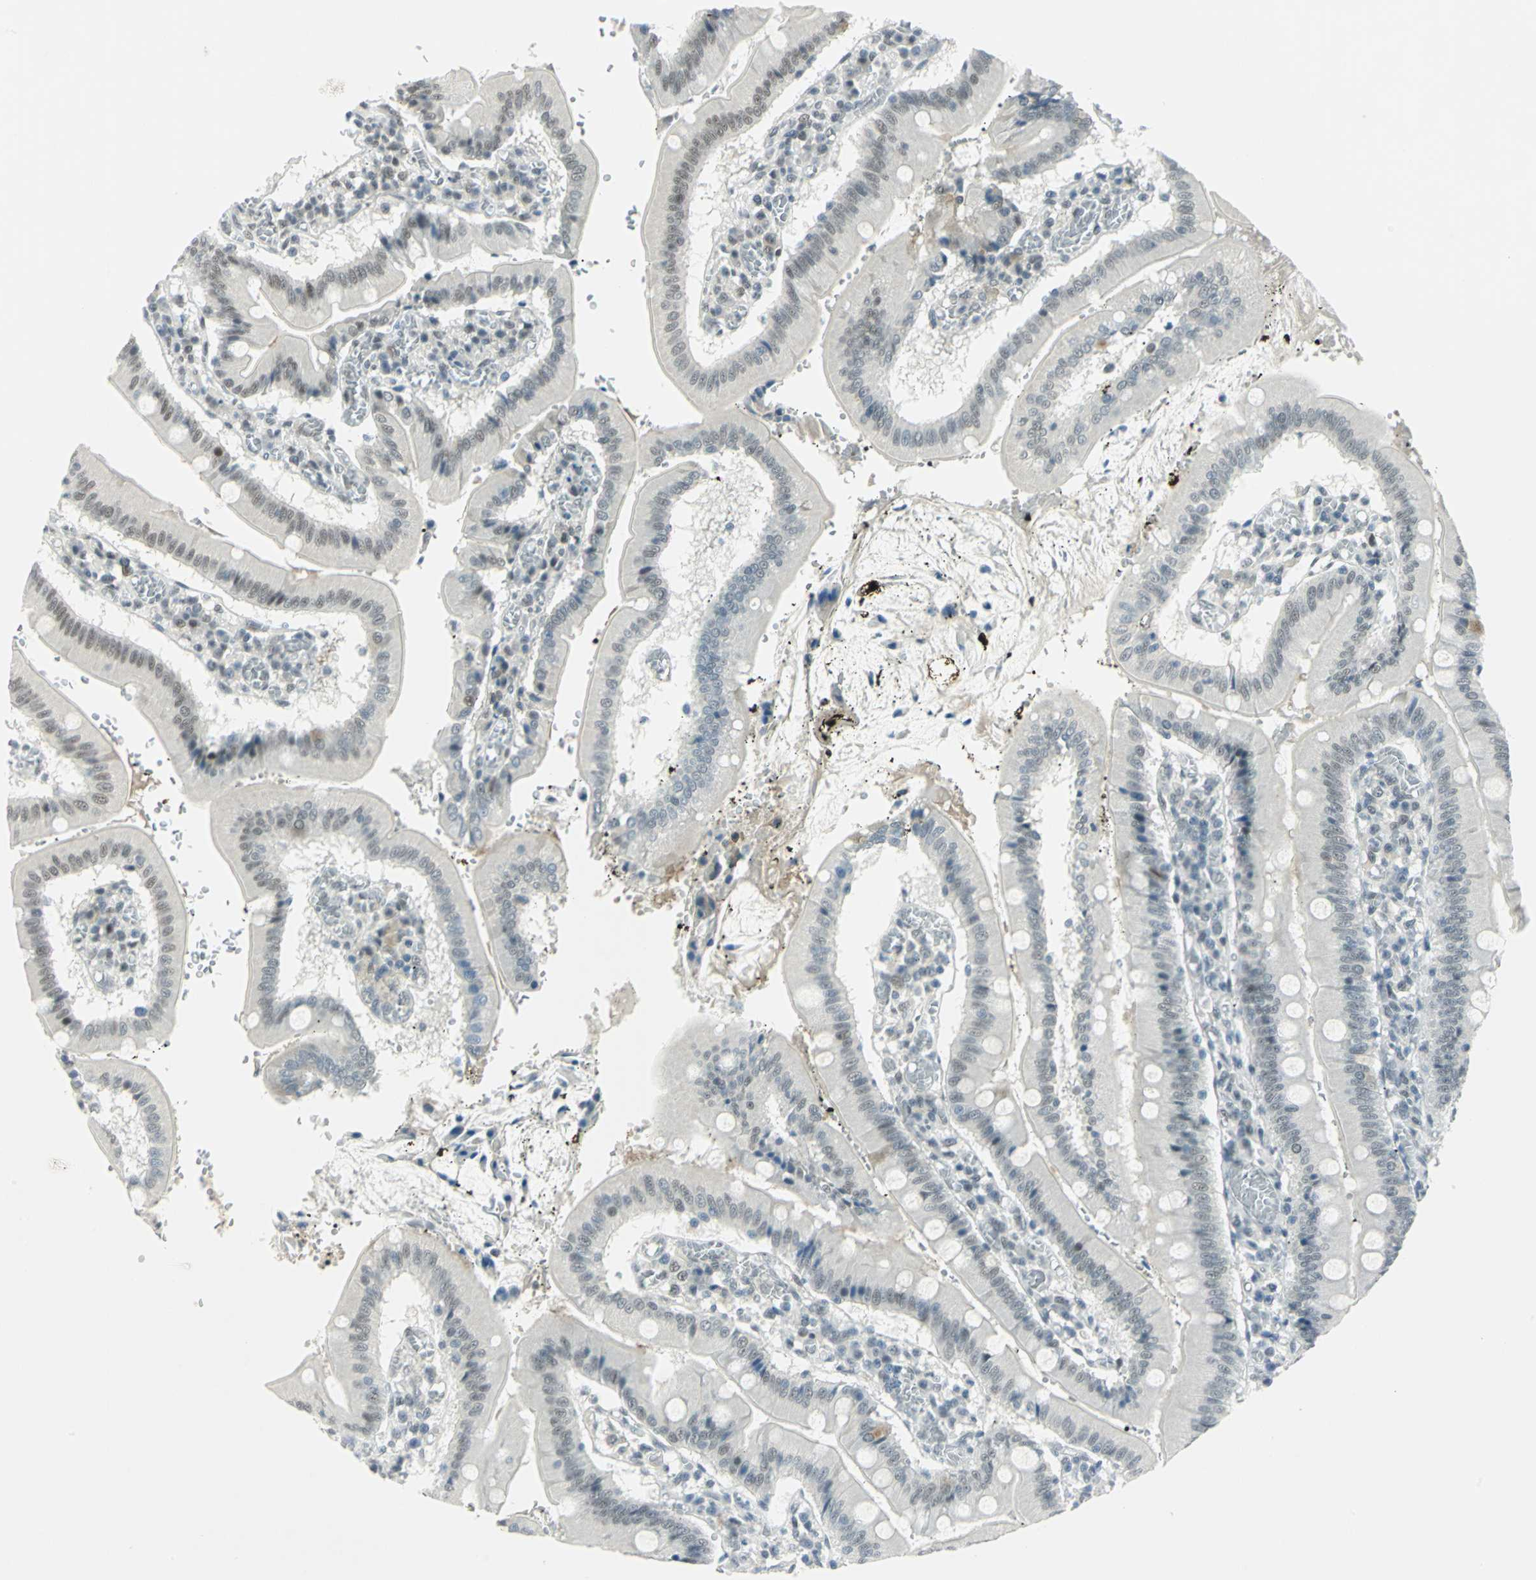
{"staining": {"intensity": "weak", "quantity": "<25%", "location": "nuclear"}, "tissue": "small intestine", "cell_type": "Glandular cells", "image_type": "normal", "snomed": [{"axis": "morphology", "description": "Normal tissue, NOS"}, {"axis": "topography", "description": "Small intestine"}], "caption": "Immunohistochemistry (IHC) of unremarkable small intestine shows no expression in glandular cells.", "gene": "MTMR10", "patient": {"sex": "male", "age": 71}}